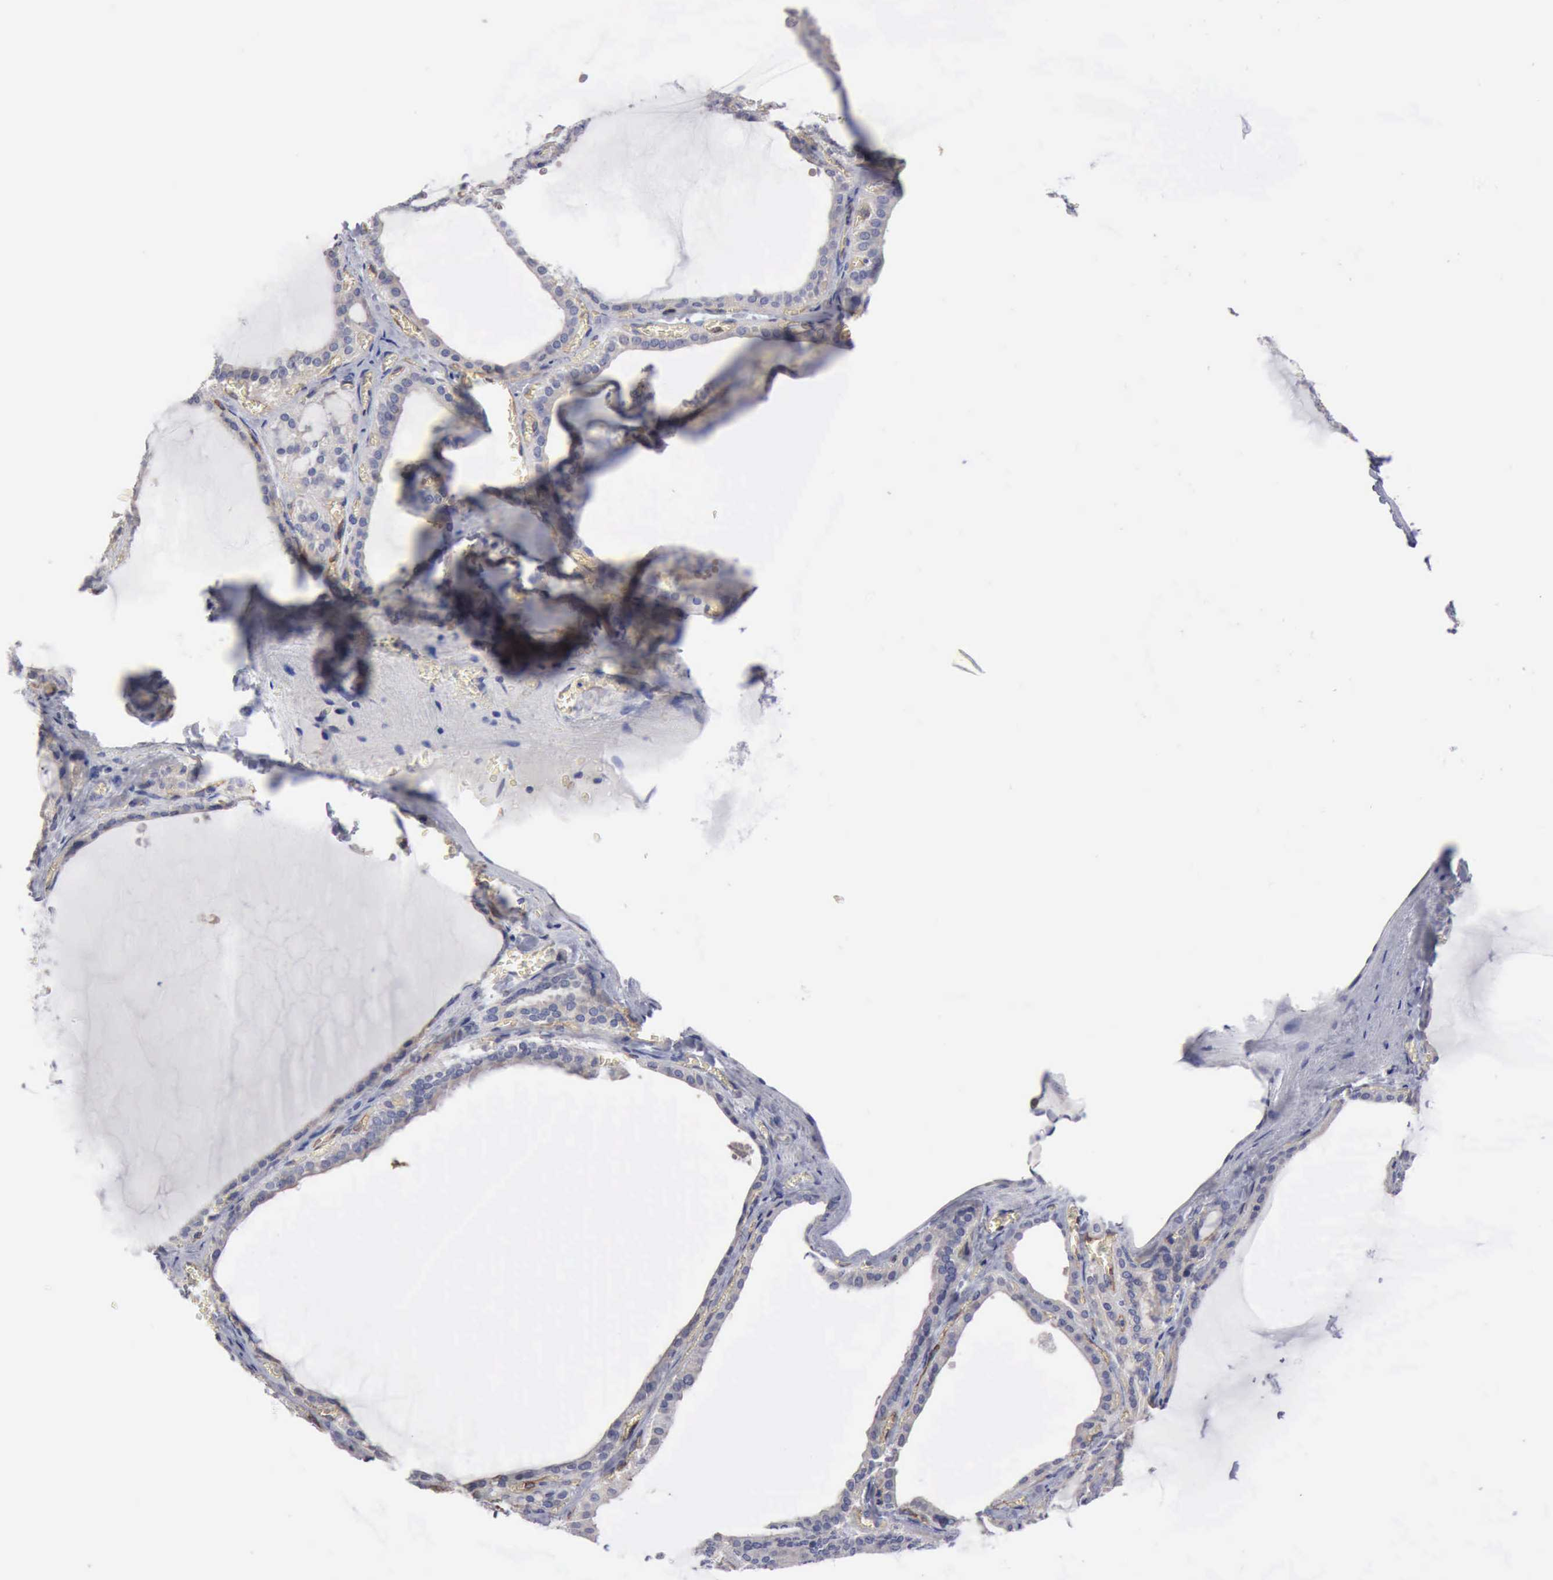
{"staining": {"intensity": "weak", "quantity": "25%-75%", "location": "cytoplasmic/membranous"}, "tissue": "thyroid gland", "cell_type": "Glandular cells", "image_type": "normal", "snomed": [{"axis": "morphology", "description": "Normal tissue, NOS"}, {"axis": "topography", "description": "Thyroid gland"}], "caption": "Unremarkable thyroid gland was stained to show a protein in brown. There is low levels of weak cytoplasmic/membranous positivity in about 25%-75% of glandular cells. The staining was performed using DAB (3,3'-diaminobenzidine) to visualize the protein expression in brown, while the nuclei were stained in blue with hematoxylin (Magnification: 20x).", "gene": "RDX", "patient": {"sex": "female", "age": 55}}